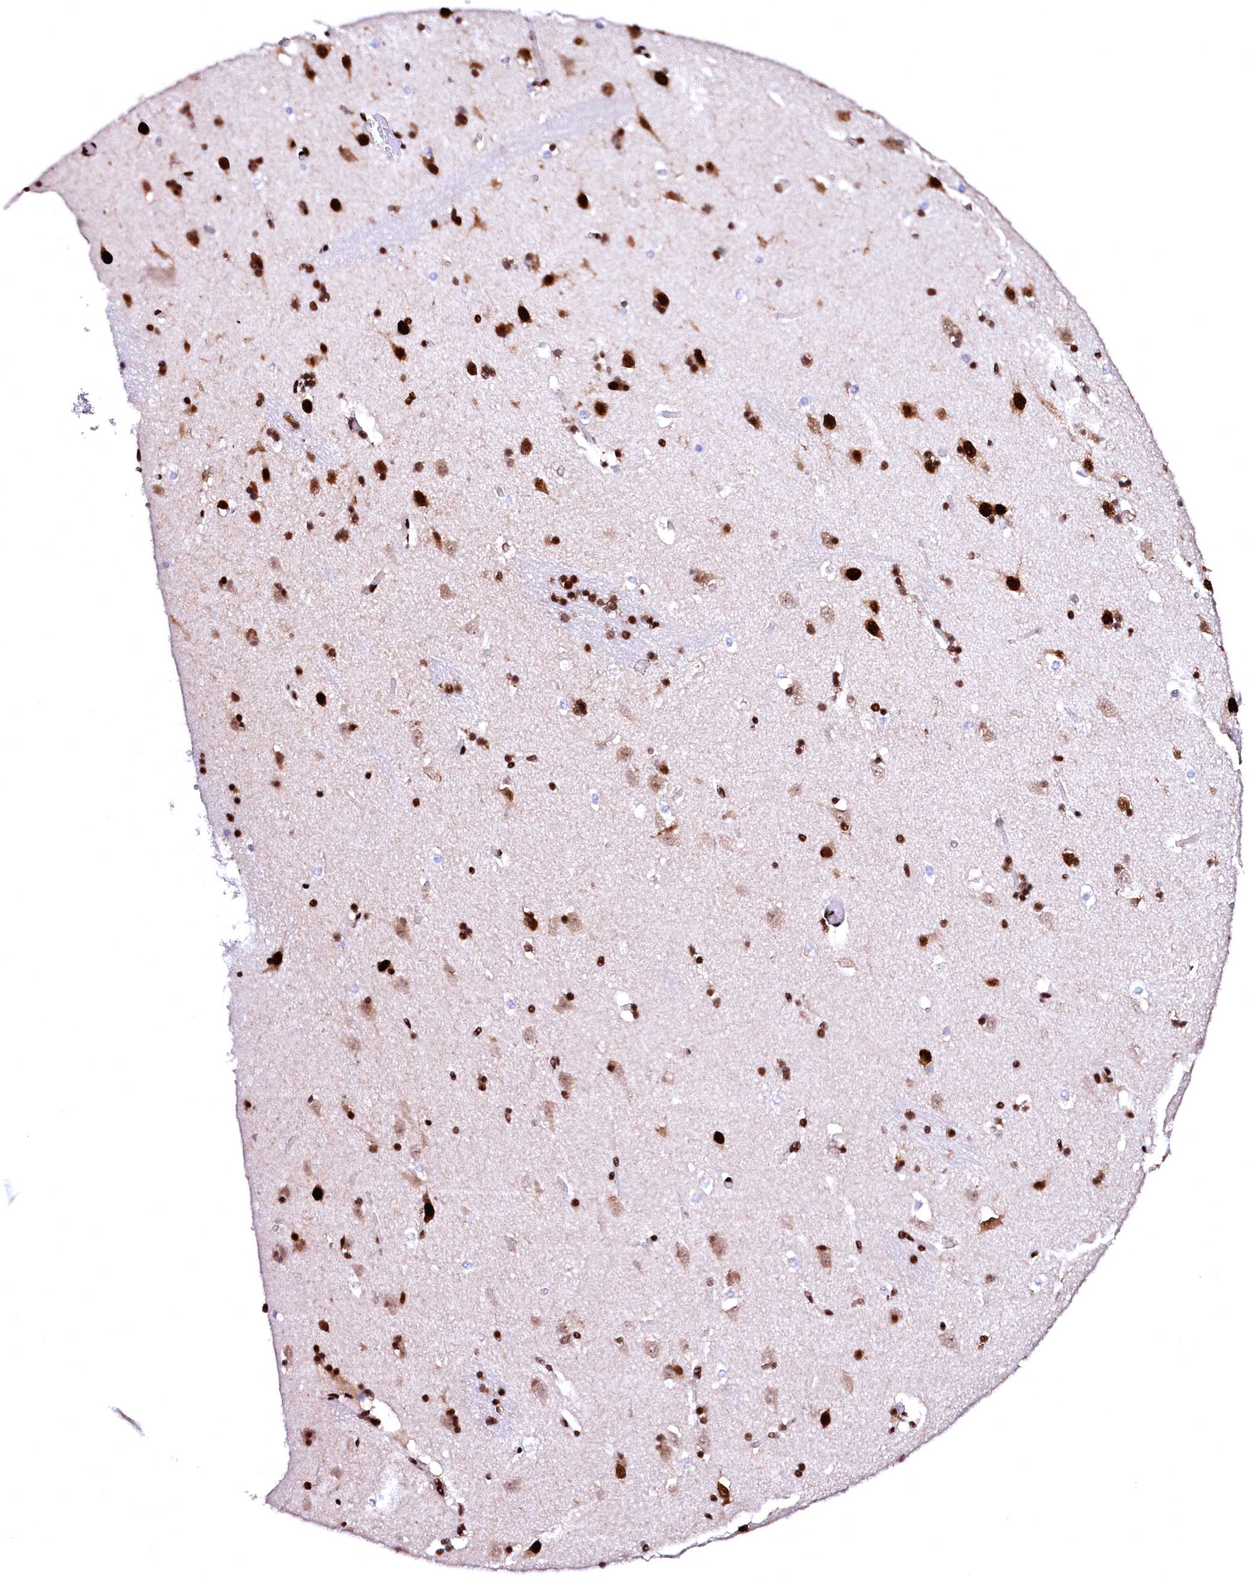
{"staining": {"intensity": "strong", "quantity": ">75%", "location": "nuclear"}, "tissue": "caudate", "cell_type": "Glial cells", "image_type": "normal", "snomed": [{"axis": "morphology", "description": "Normal tissue, NOS"}, {"axis": "topography", "description": "Lateral ventricle wall"}], "caption": "Immunohistochemistry image of benign caudate stained for a protein (brown), which displays high levels of strong nuclear staining in about >75% of glial cells.", "gene": "CPSF6", "patient": {"sex": "male", "age": 45}}